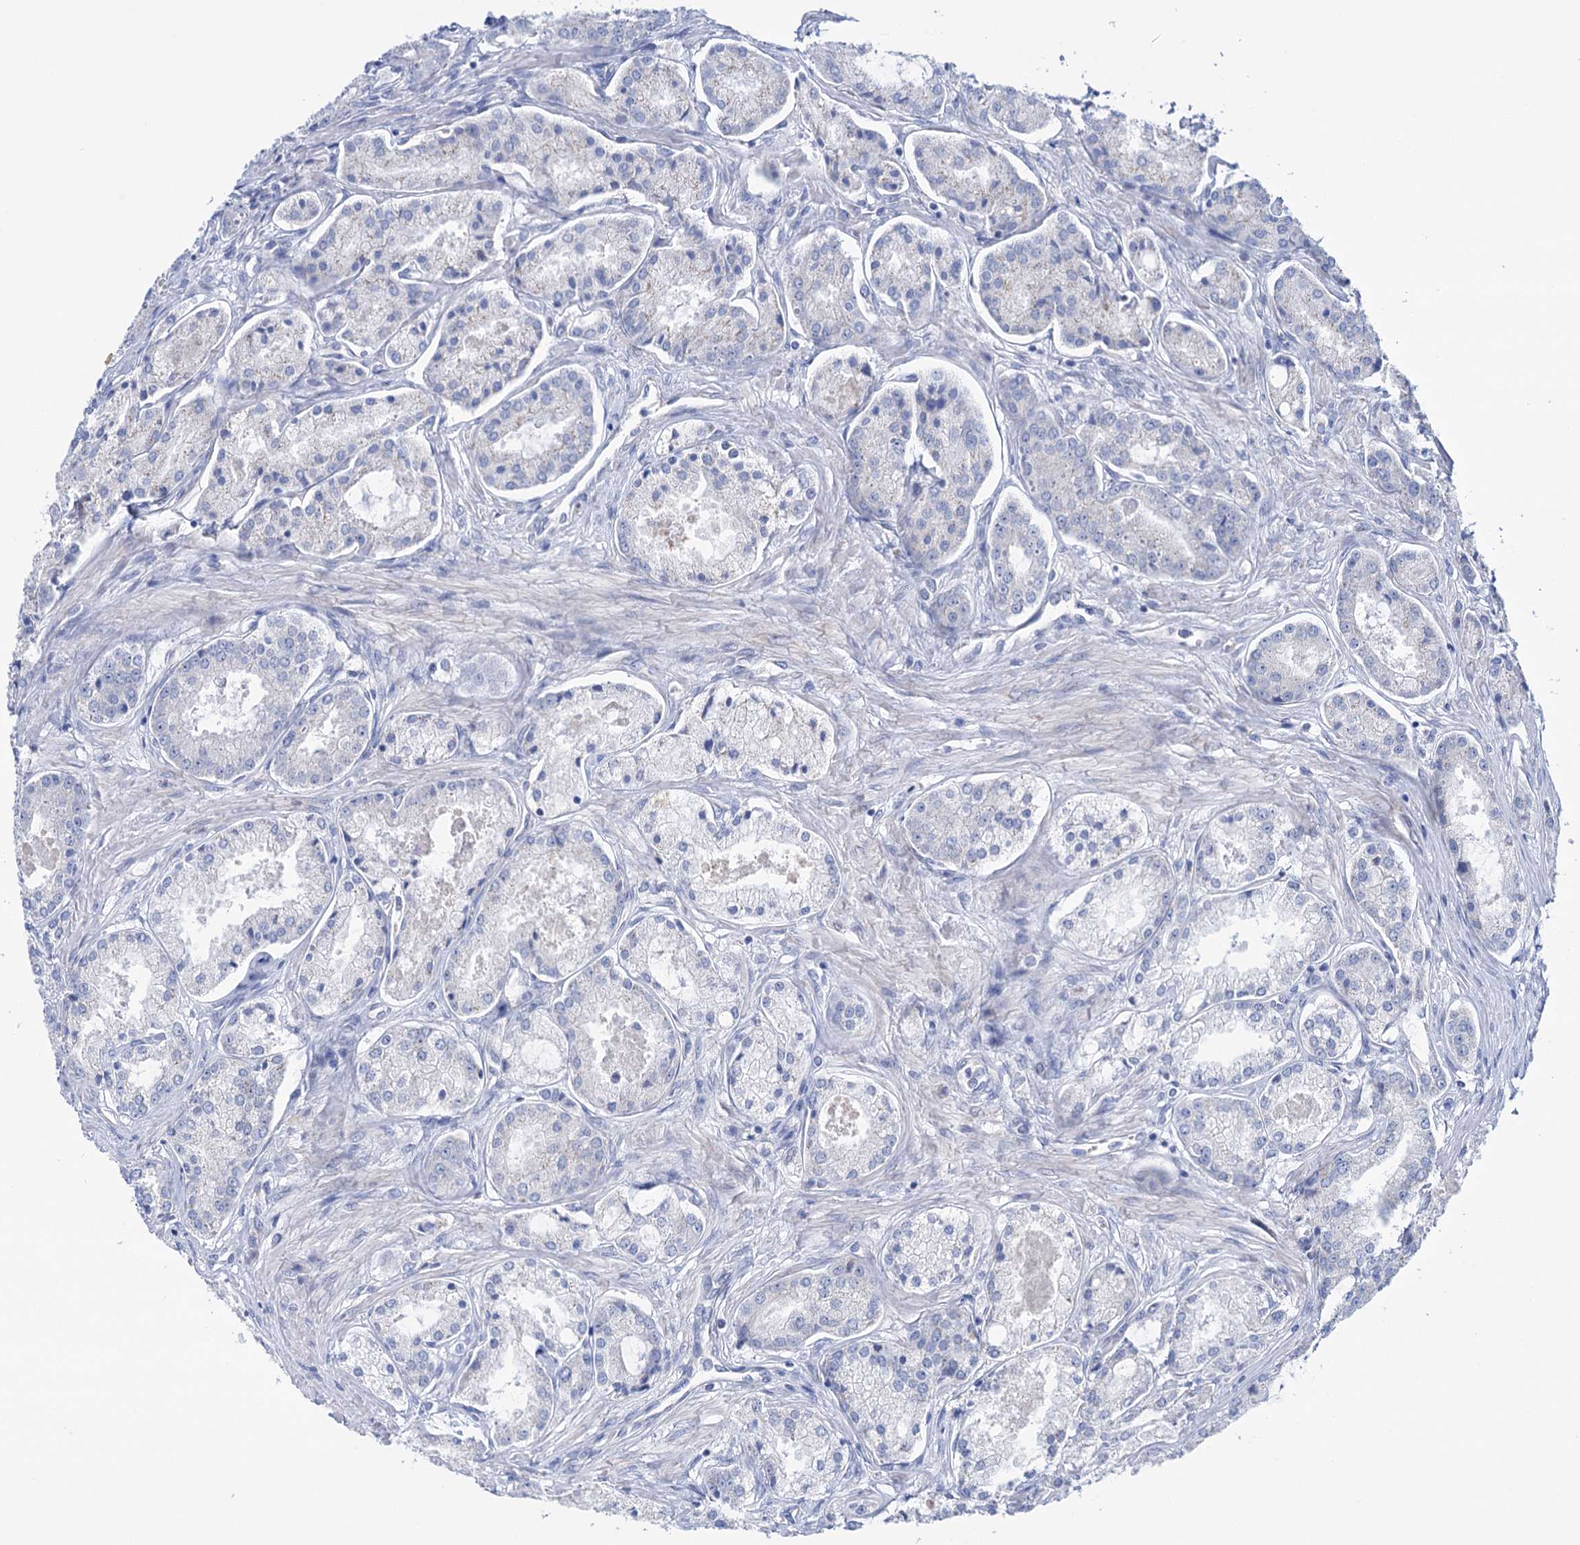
{"staining": {"intensity": "negative", "quantity": "none", "location": "none"}, "tissue": "prostate cancer", "cell_type": "Tumor cells", "image_type": "cancer", "snomed": [{"axis": "morphology", "description": "Adenocarcinoma, Low grade"}, {"axis": "topography", "description": "Prostate"}], "caption": "Tumor cells are negative for protein expression in human prostate cancer. Brightfield microscopy of immunohistochemistry stained with DAB (brown) and hematoxylin (blue), captured at high magnification.", "gene": "SUCLA2", "patient": {"sex": "male", "age": 68}}